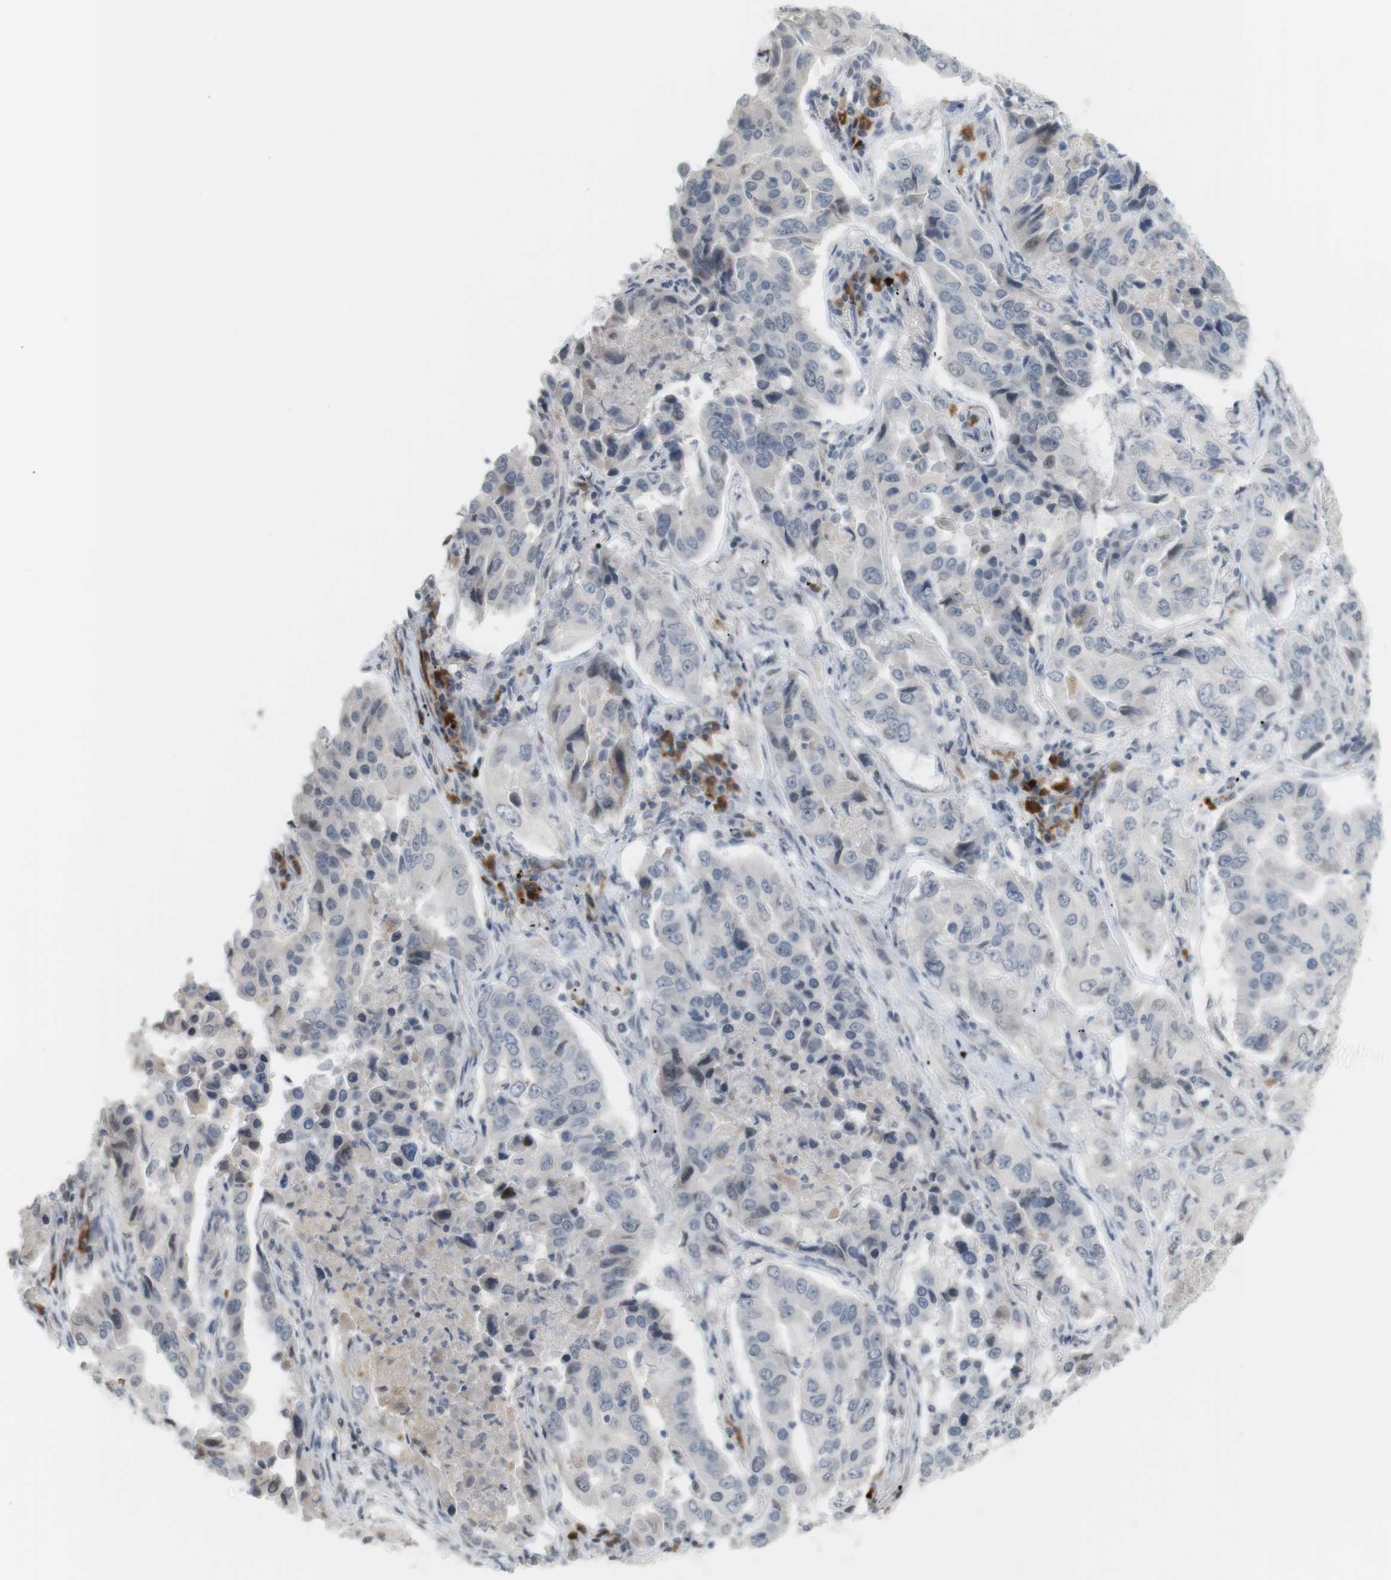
{"staining": {"intensity": "weak", "quantity": "<25%", "location": "nuclear"}, "tissue": "lung cancer", "cell_type": "Tumor cells", "image_type": "cancer", "snomed": [{"axis": "morphology", "description": "Adenocarcinoma, NOS"}, {"axis": "topography", "description": "Lung"}], "caption": "The photomicrograph displays no significant staining in tumor cells of lung adenocarcinoma.", "gene": "DMC1", "patient": {"sex": "female", "age": 65}}